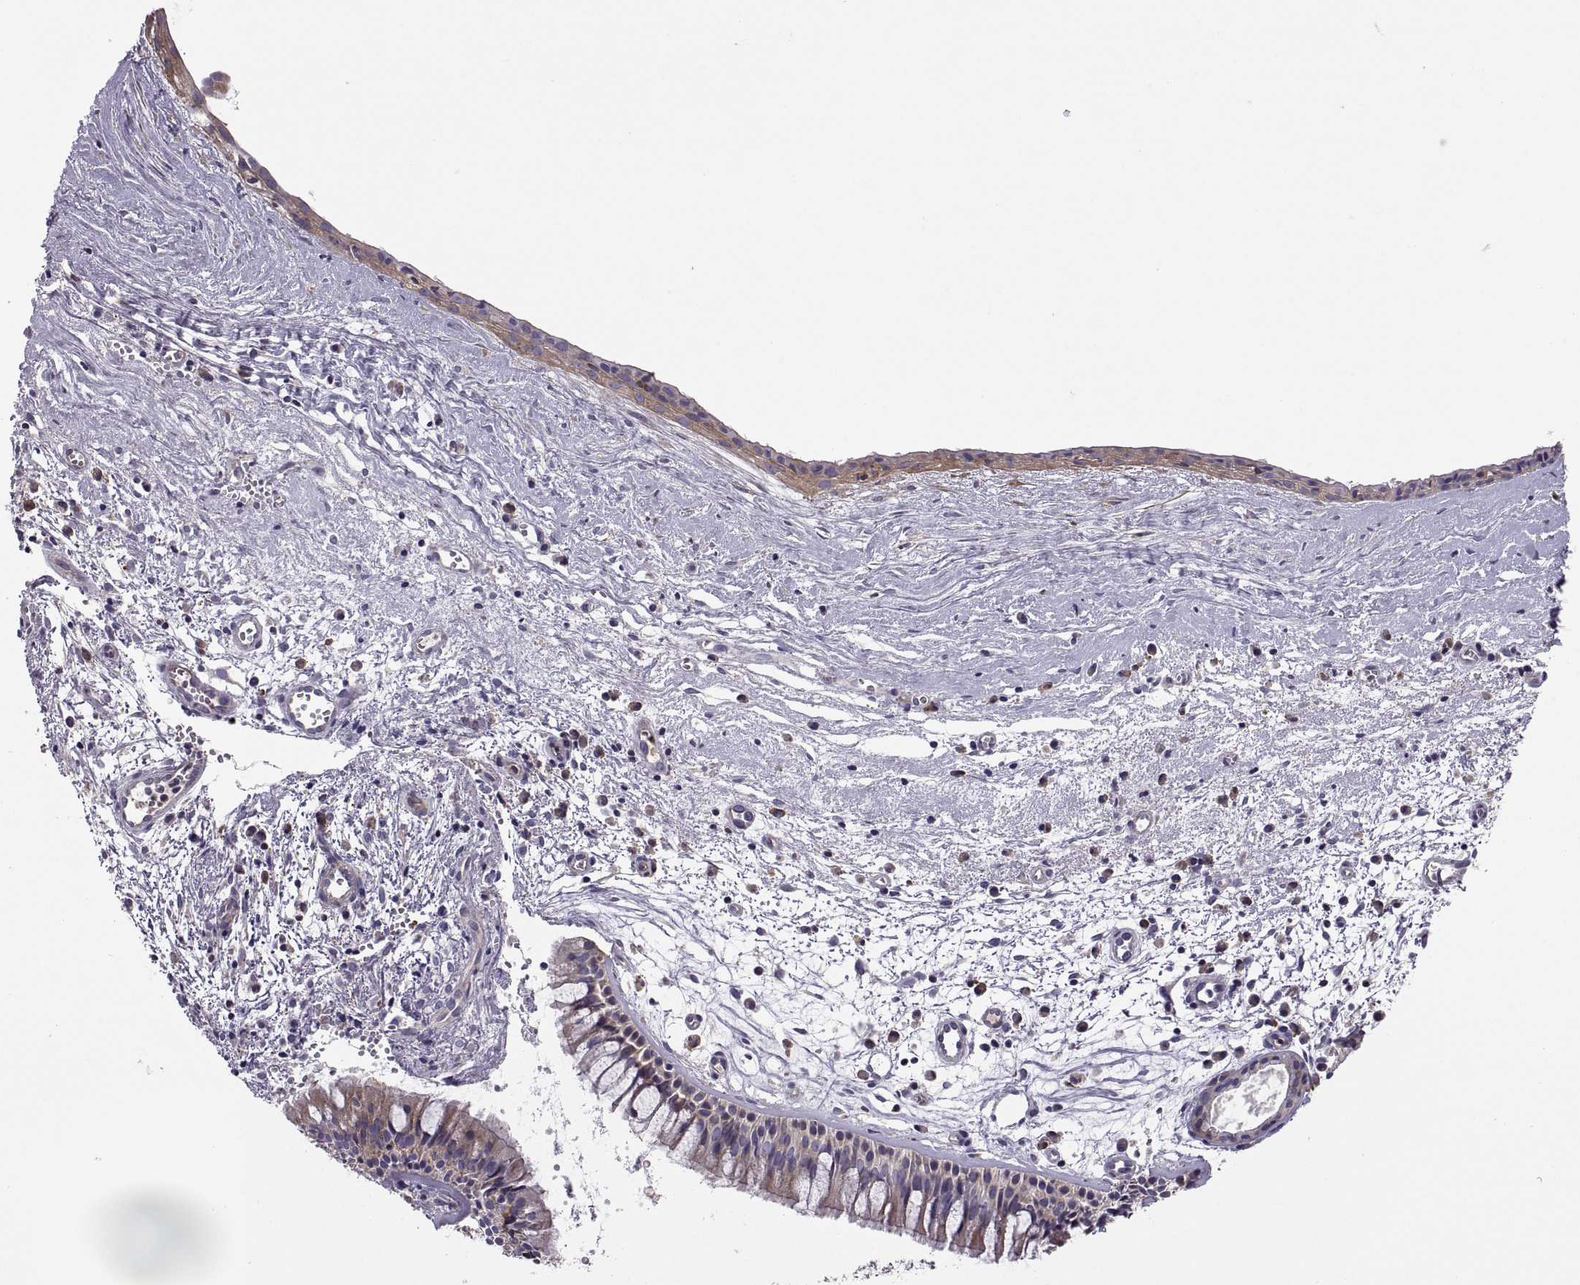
{"staining": {"intensity": "weak", "quantity": "25%-75%", "location": "cytoplasmic/membranous"}, "tissue": "nasopharynx", "cell_type": "Respiratory epithelial cells", "image_type": "normal", "snomed": [{"axis": "morphology", "description": "Normal tissue, NOS"}, {"axis": "topography", "description": "Nasopharynx"}], "caption": "Weak cytoplasmic/membranous positivity for a protein is seen in about 25%-75% of respiratory epithelial cells of unremarkable nasopharynx using IHC.", "gene": "SPATA32", "patient": {"sex": "male", "age": 83}}